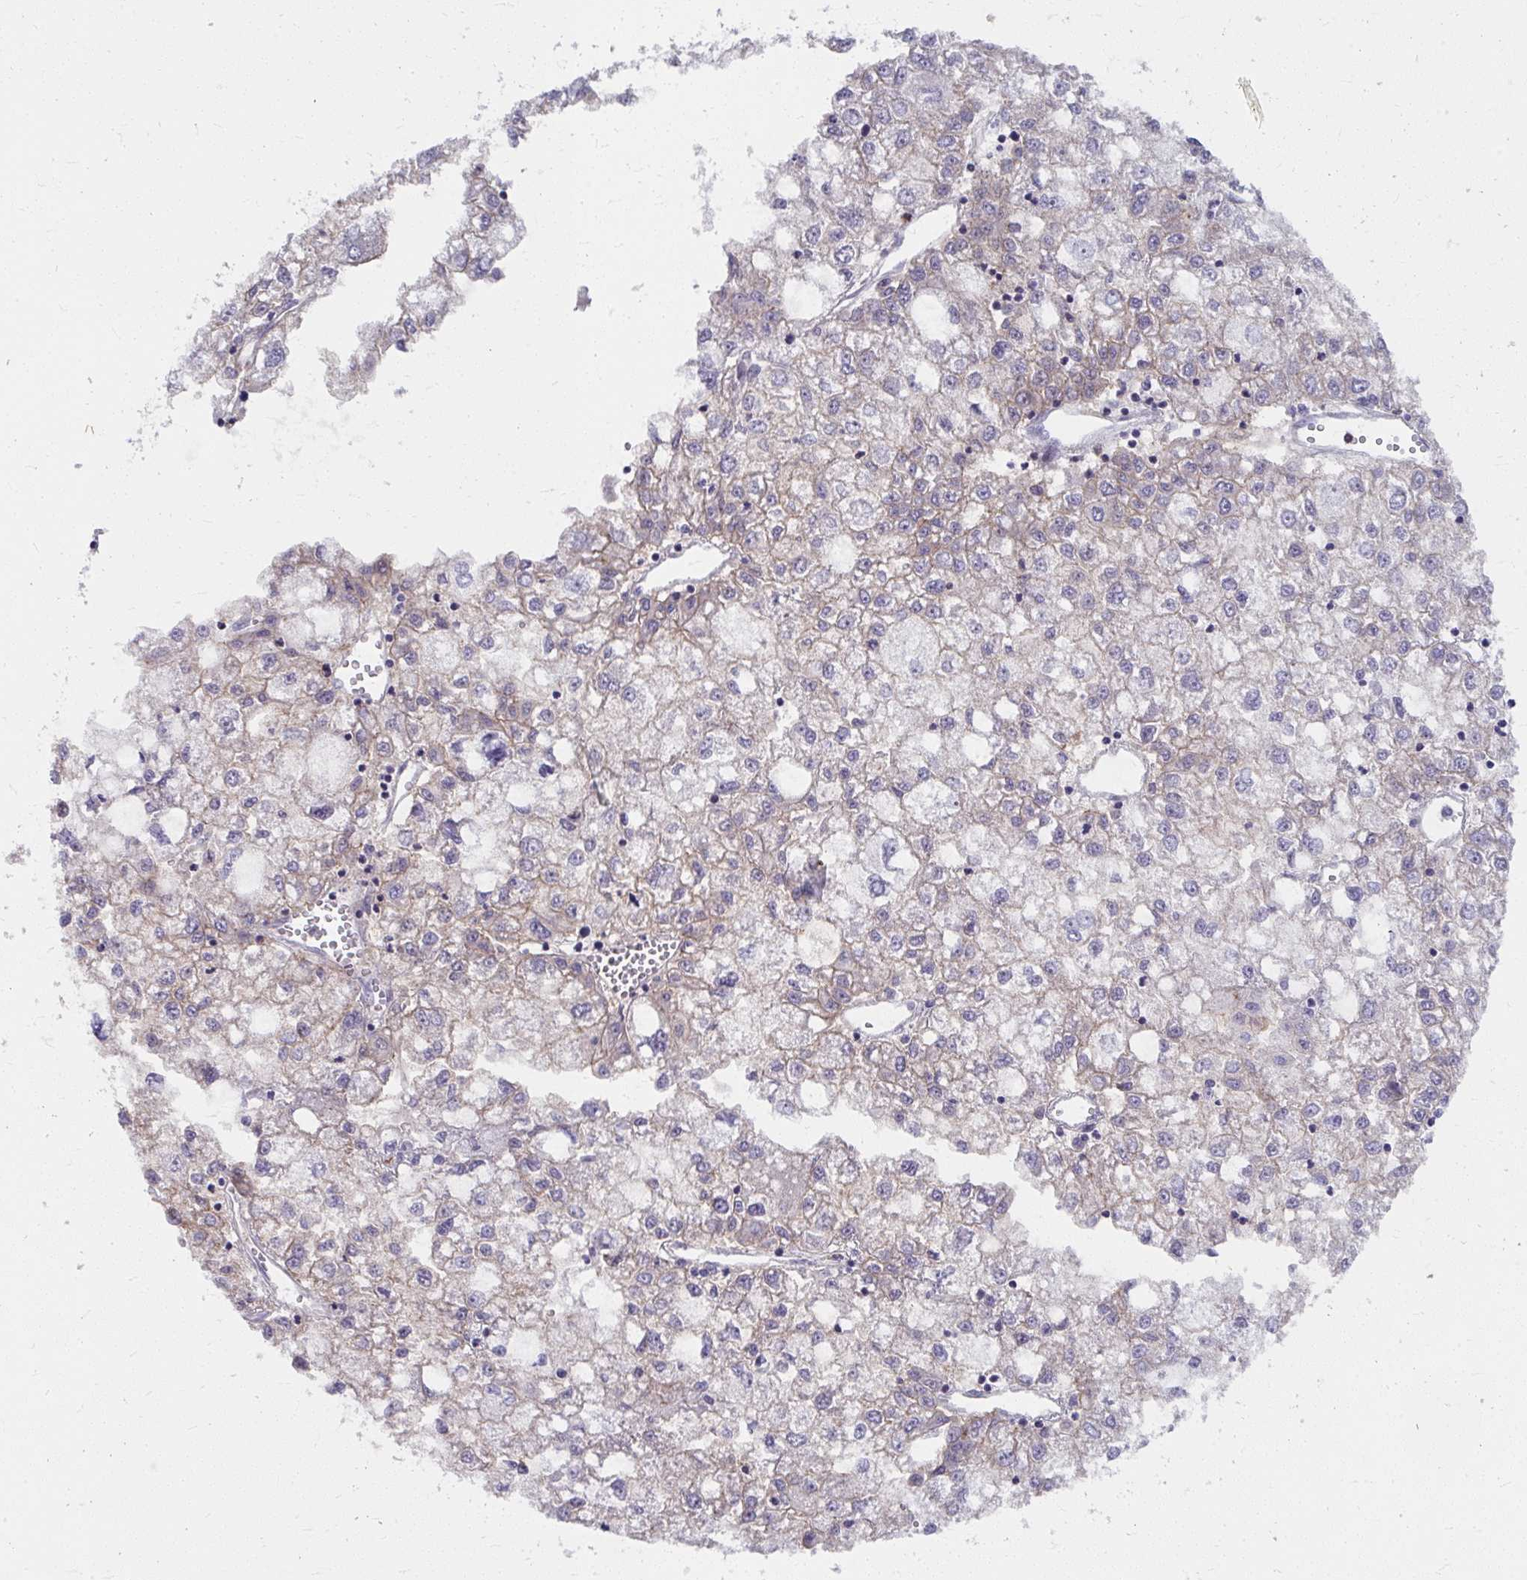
{"staining": {"intensity": "weak", "quantity": "<25%", "location": "cytoplasmic/membranous"}, "tissue": "liver cancer", "cell_type": "Tumor cells", "image_type": "cancer", "snomed": [{"axis": "morphology", "description": "Carcinoma, Hepatocellular, NOS"}, {"axis": "topography", "description": "Liver"}], "caption": "Immunohistochemical staining of human liver cancer (hepatocellular carcinoma) demonstrates no significant expression in tumor cells. (DAB immunohistochemistry, high magnification).", "gene": "MUS81", "patient": {"sex": "male", "age": 40}}